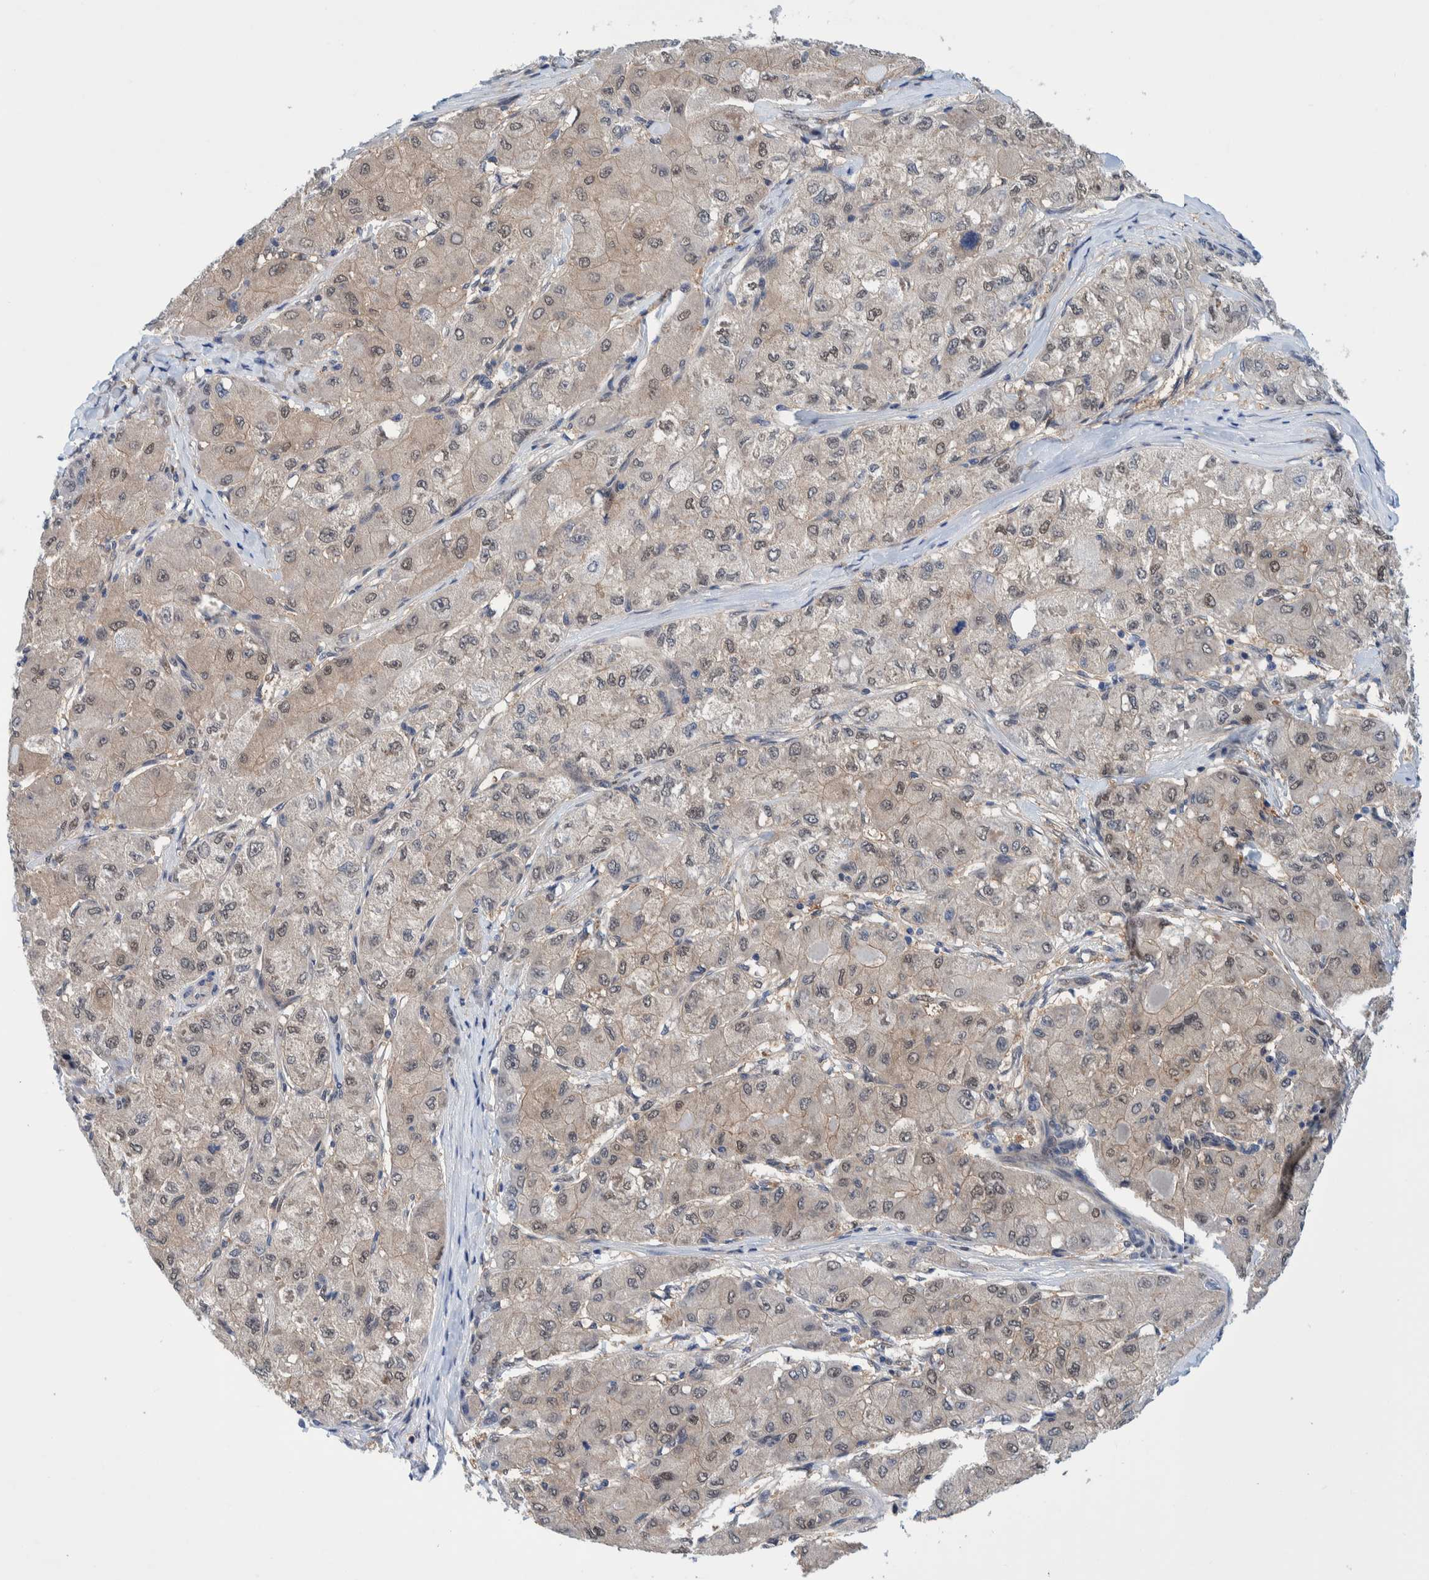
{"staining": {"intensity": "weak", "quantity": ">75%", "location": "nuclear"}, "tissue": "liver cancer", "cell_type": "Tumor cells", "image_type": "cancer", "snomed": [{"axis": "morphology", "description": "Carcinoma, Hepatocellular, NOS"}, {"axis": "topography", "description": "Liver"}], "caption": "This image demonstrates IHC staining of human liver cancer, with low weak nuclear expression in approximately >75% of tumor cells.", "gene": "PFAS", "patient": {"sex": "male", "age": 80}}